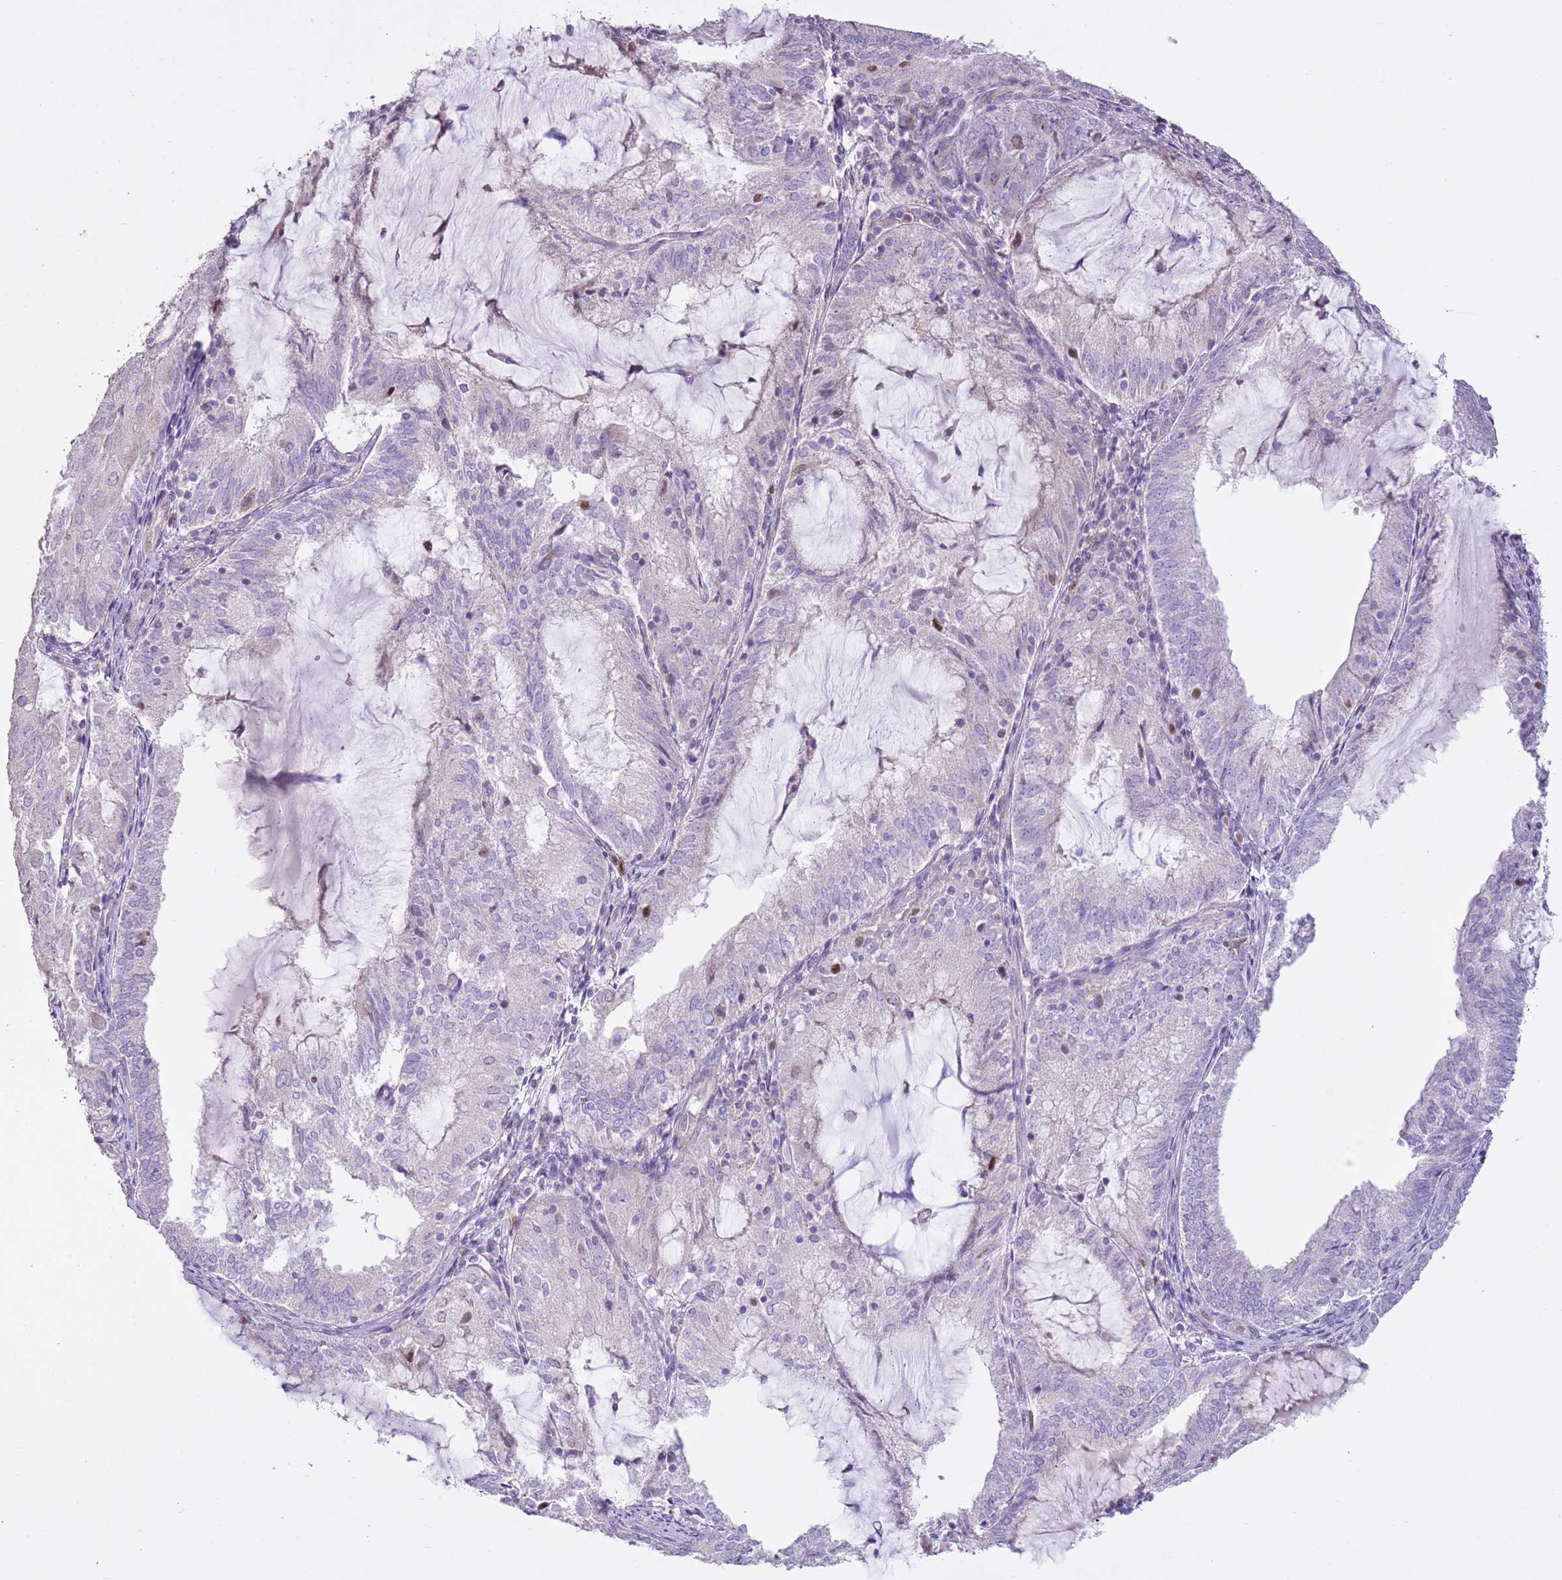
{"staining": {"intensity": "moderate", "quantity": "<25%", "location": "nuclear"}, "tissue": "endometrial cancer", "cell_type": "Tumor cells", "image_type": "cancer", "snomed": [{"axis": "morphology", "description": "Adenocarcinoma, NOS"}, {"axis": "topography", "description": "Endometrium"}], "caption": "Tumor cells display low levels of moderate nuclear expression in about <25% of cells in endometrial adenocarcinoma.", "gene": "GMNN", "patient": {"sex": "female", "age": 81}}